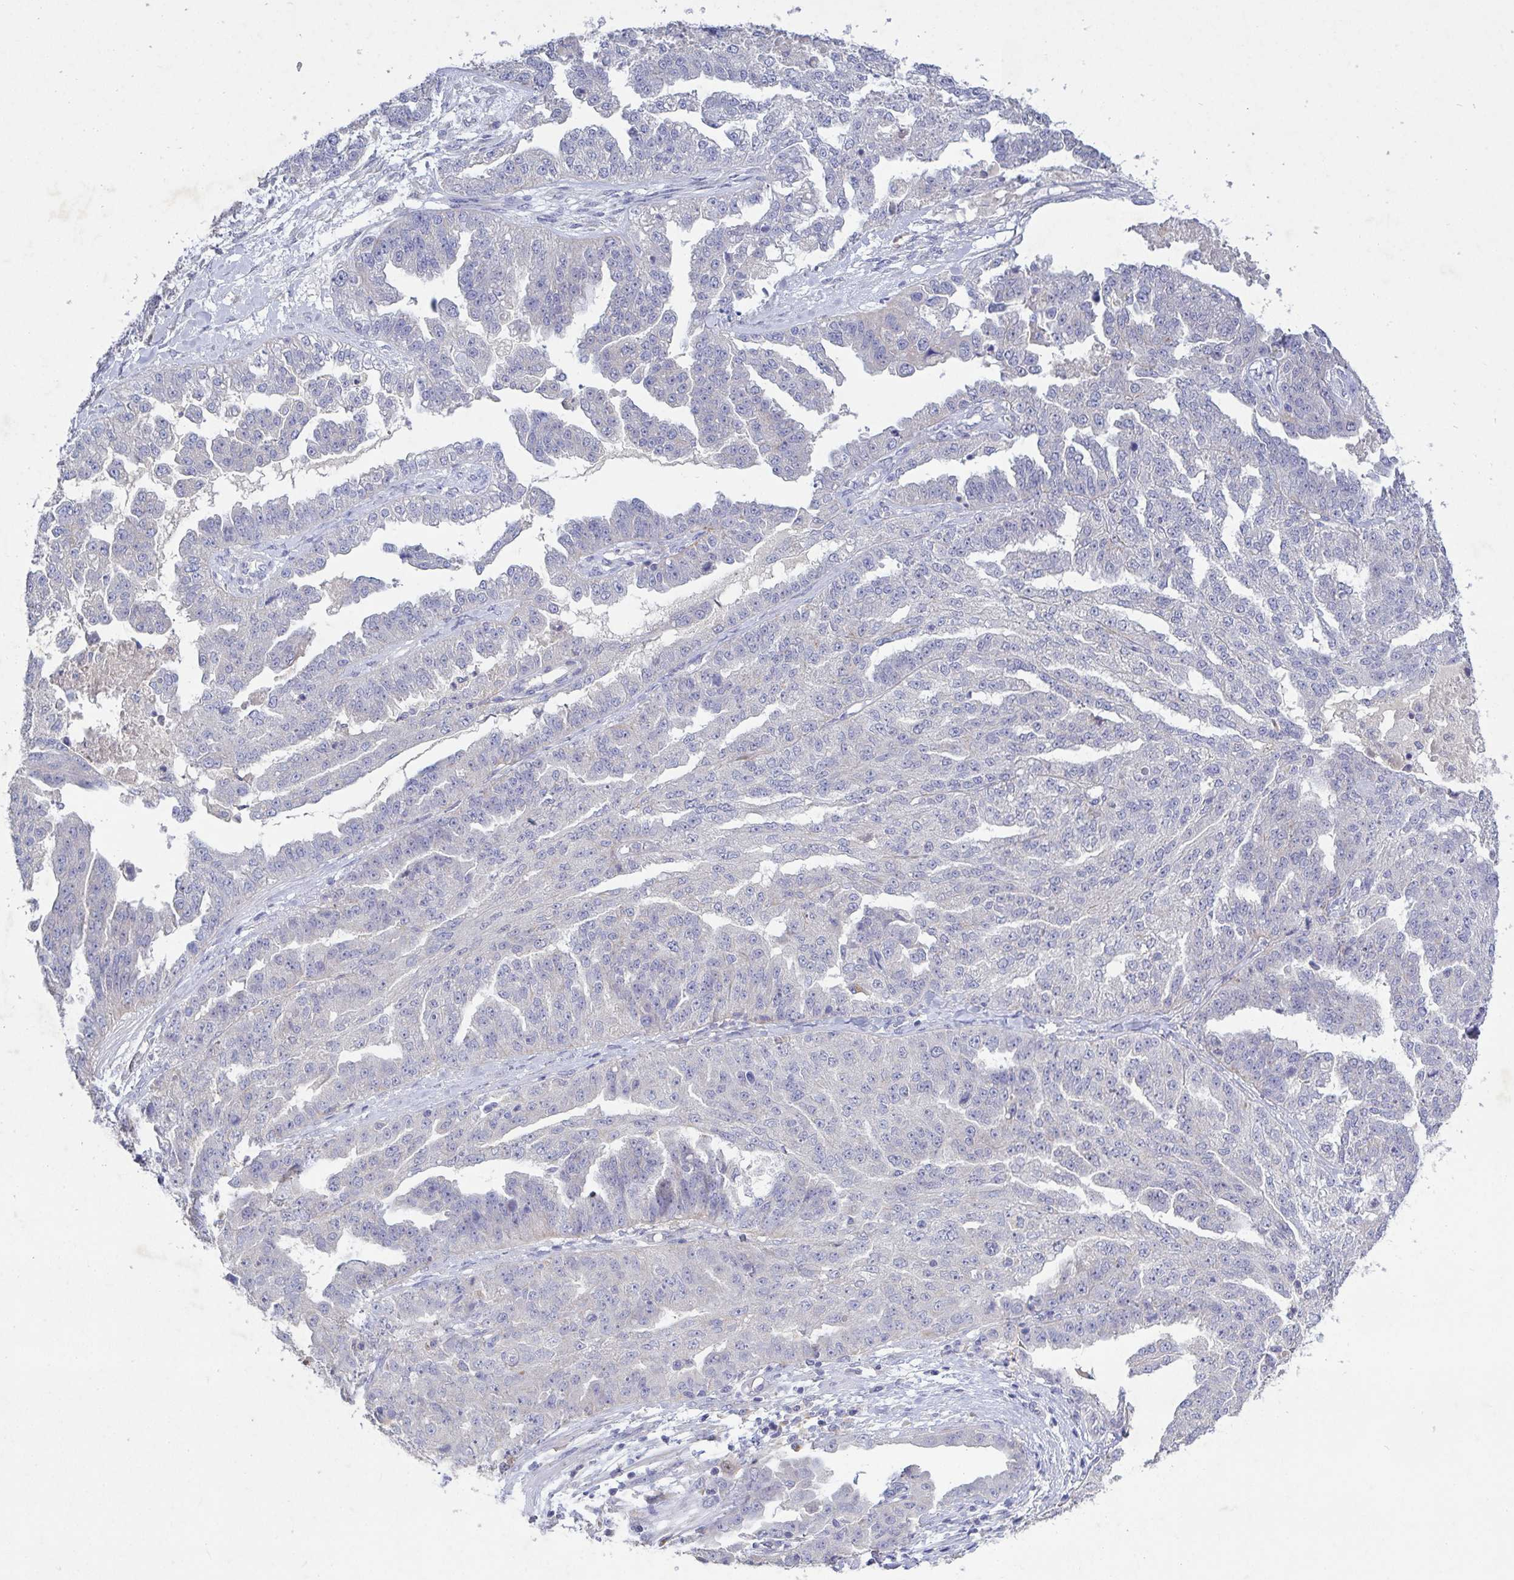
{"staining": {"intensity": "negative", "quantity": "none", "location": "none"}, "tissue": "ovarian cancer", "cell_type": "Tumor cells", "image_type": "cancer", "snomed": [{"axis": "morphology", "description": "Cystadenocarcinoma, serous, NOS"}, {"axis": "topography", "description": "Ovary"}], "caption": "Immunohistochemistry (IHC) of human serous cystadenocarcinoma (ovarian) shows no staining in tumor cells.", "gene": "GALNT13", "patient": {"sex": "female", "age": 58}}